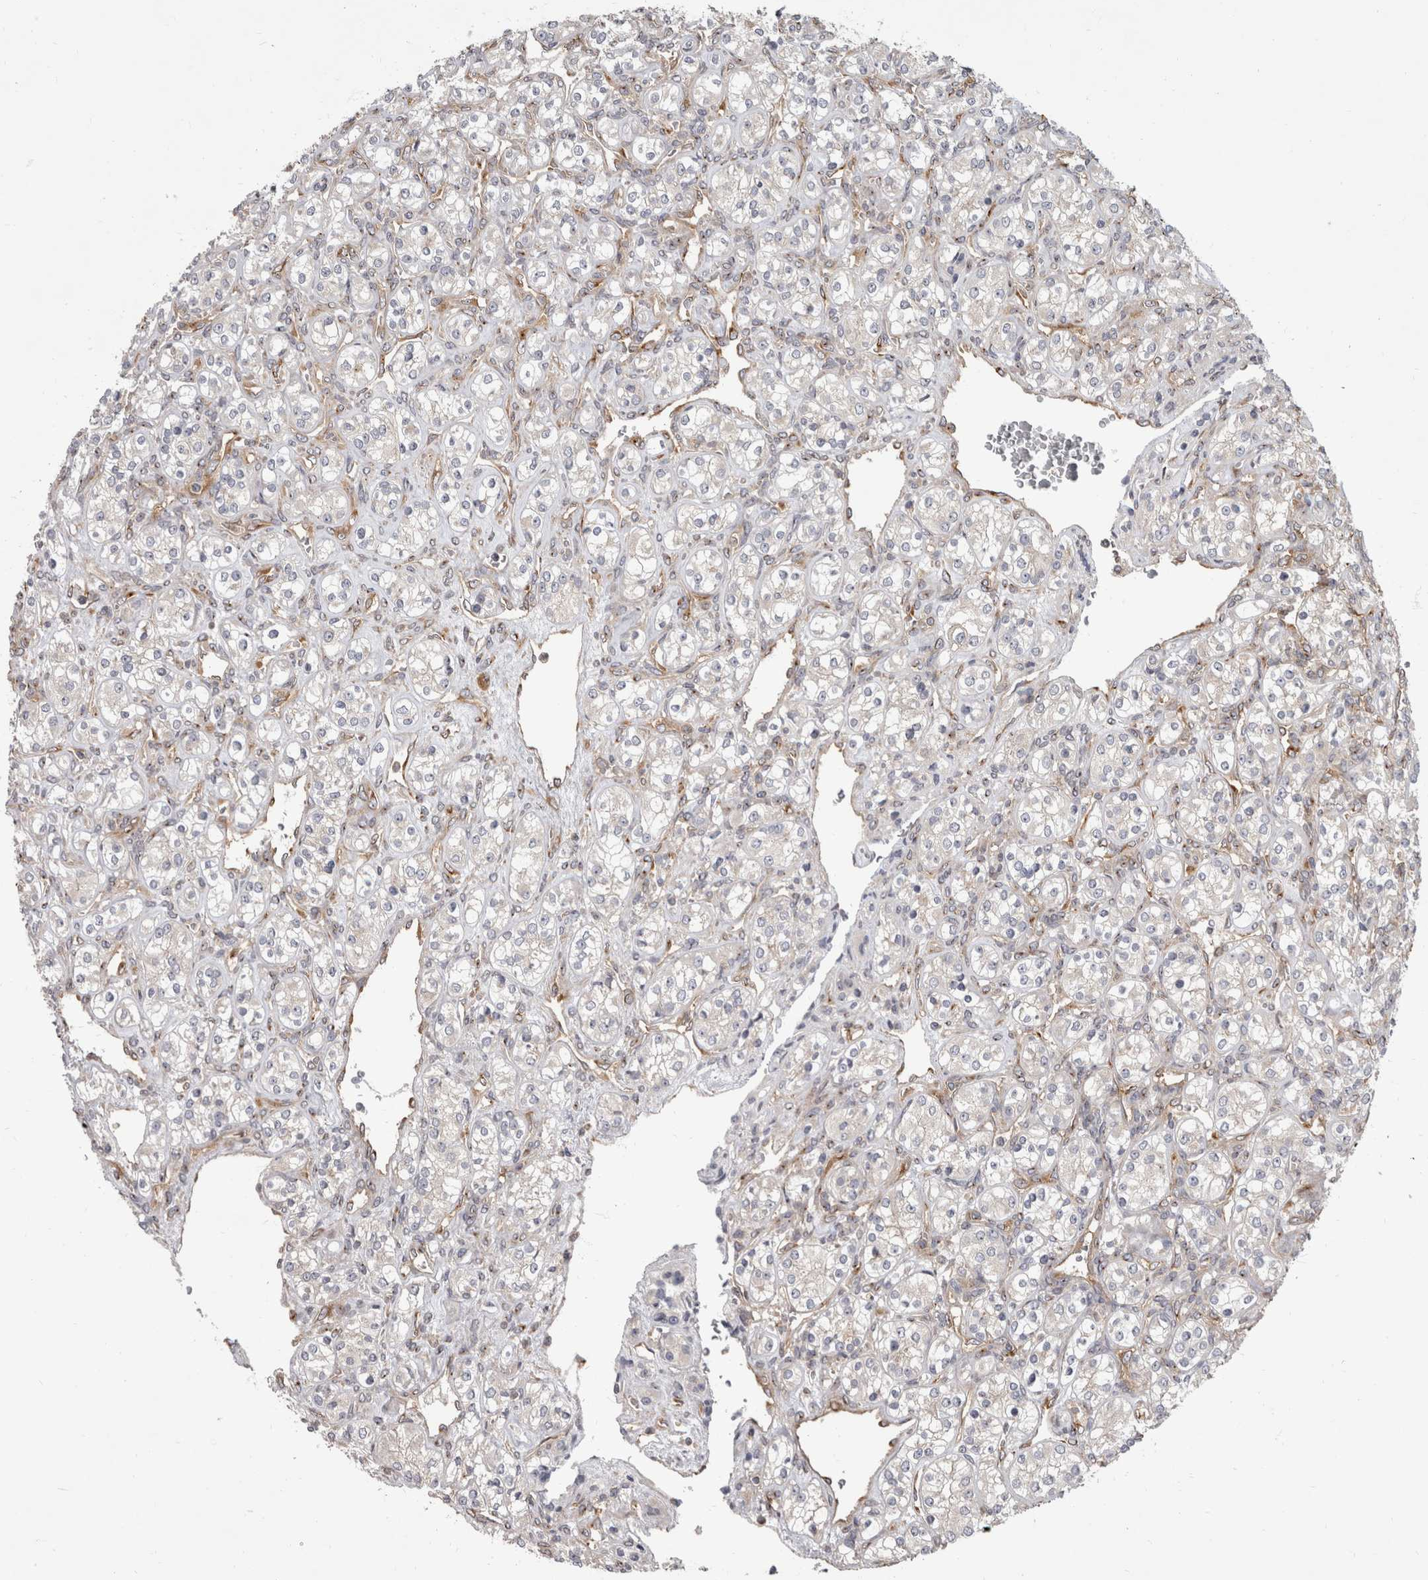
{"staining": {"intensity": "negative", "quantity": "none", "location": "none"}, "tissue": "renal cancer", "cell_type": "Tumor cells", "image_type": "cancer", "snomed": [{"axis": "morphology", "description": "Adenocarcinoma, NOS"}, {"axis": "topography", "description": "Kidney"}], "caption": "Immunohistochemical staining of adenocarcinoma (renal) exhibits no significant expression in tumor cells.", "gene": "HOOK3", "patient": {"sex": "male", "age": 77}}